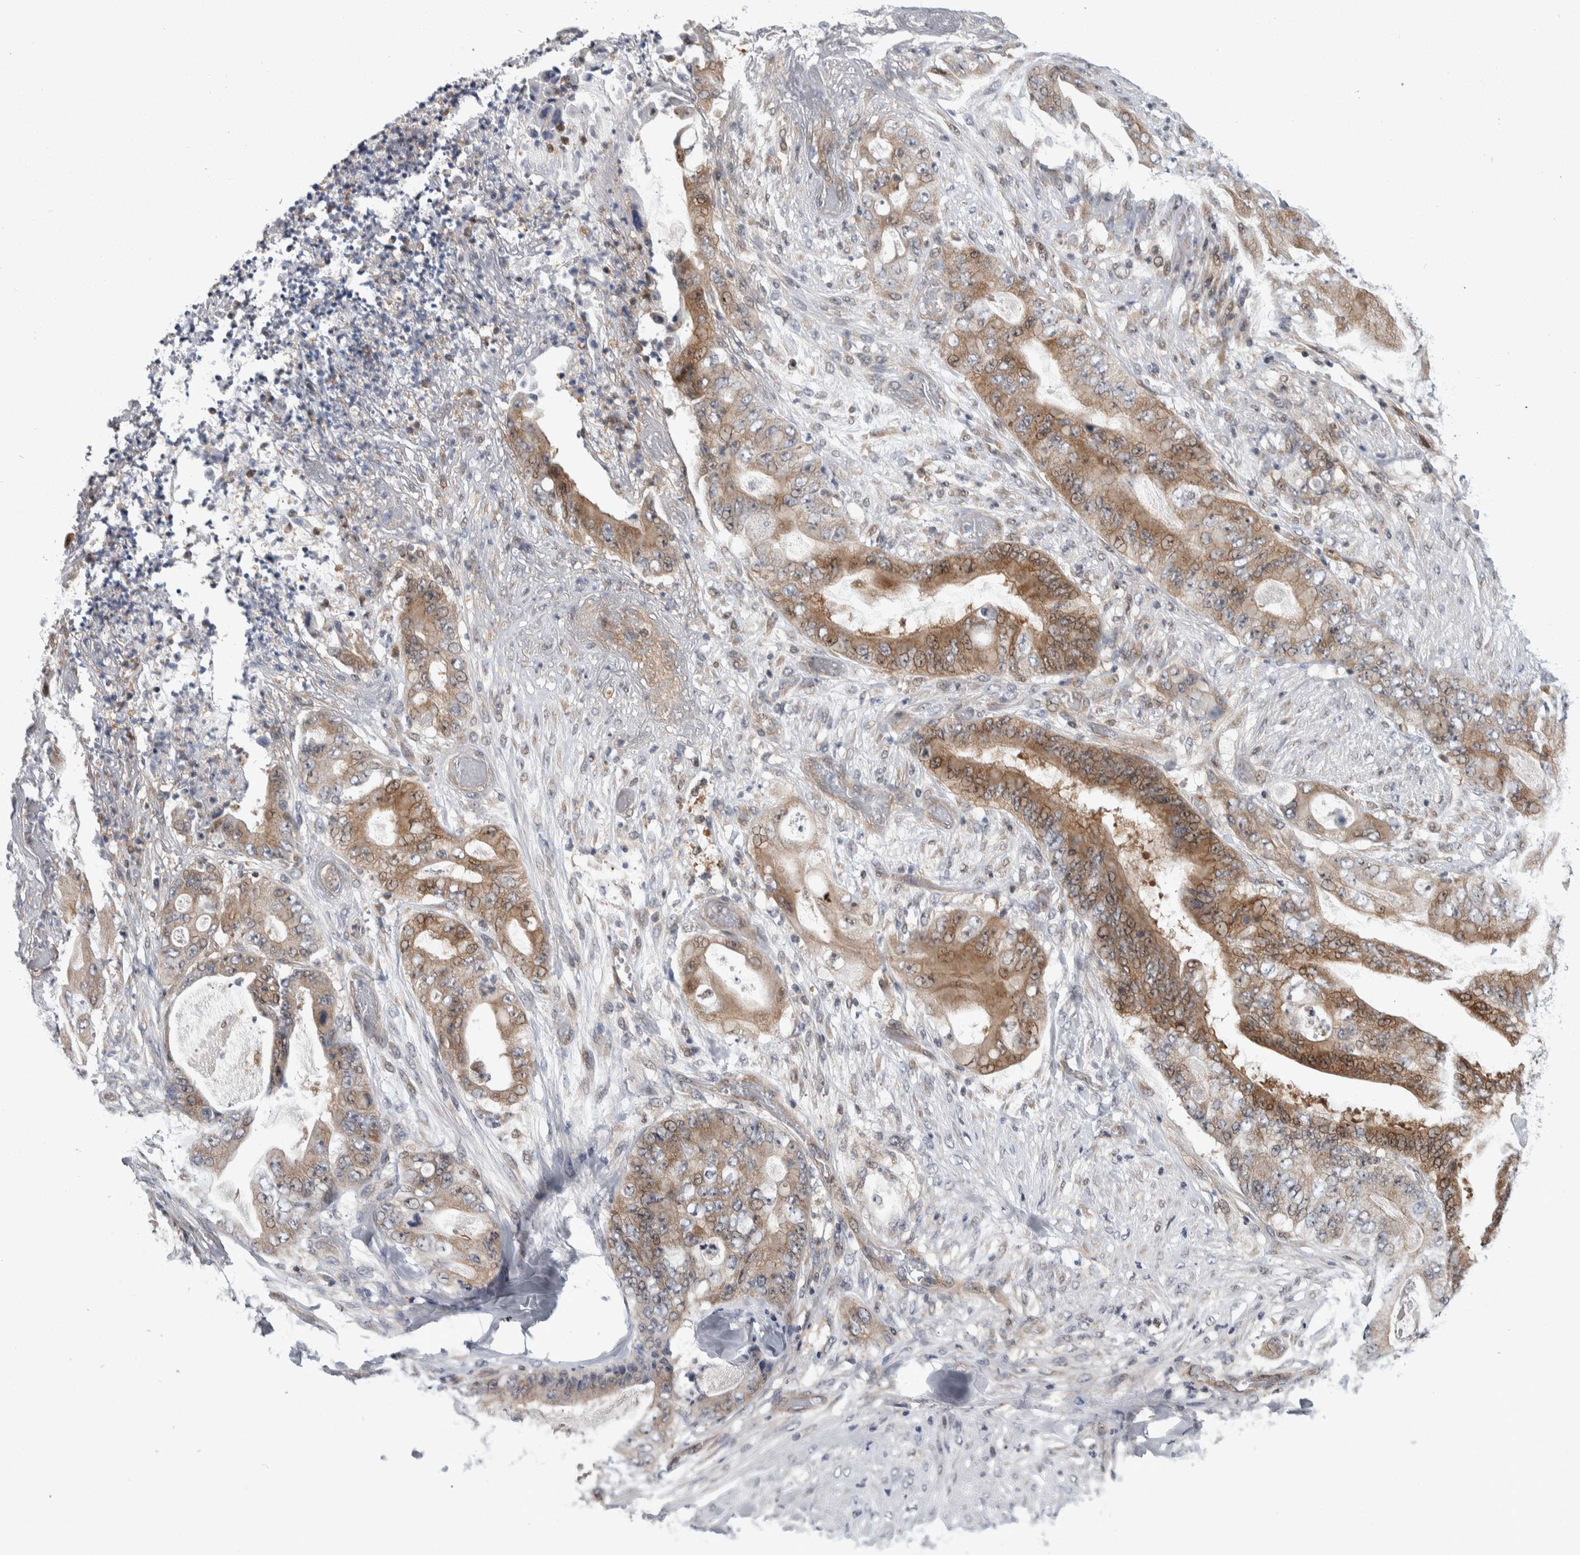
{"staining": {"intensity": "moderate", "quantity": ">75%", "location": "cytoplasmic/membranous"}, "tissue": "stomach cancer", "cell_type": "Tumor cells", "image_type": "cancer", "snomed": [{"axis": "morphology", "description": "Adenocarcinoma, NOS"}, {"axis": "topography", "description": "Stomach"}], "caption": "A micrograph of human stomach cancer stained for a protein displays moderate cytoplasmic/membranous brown staining in tumor cells.", "gene": "PTPA", "patient": {"sex": "female", "age": 73}}